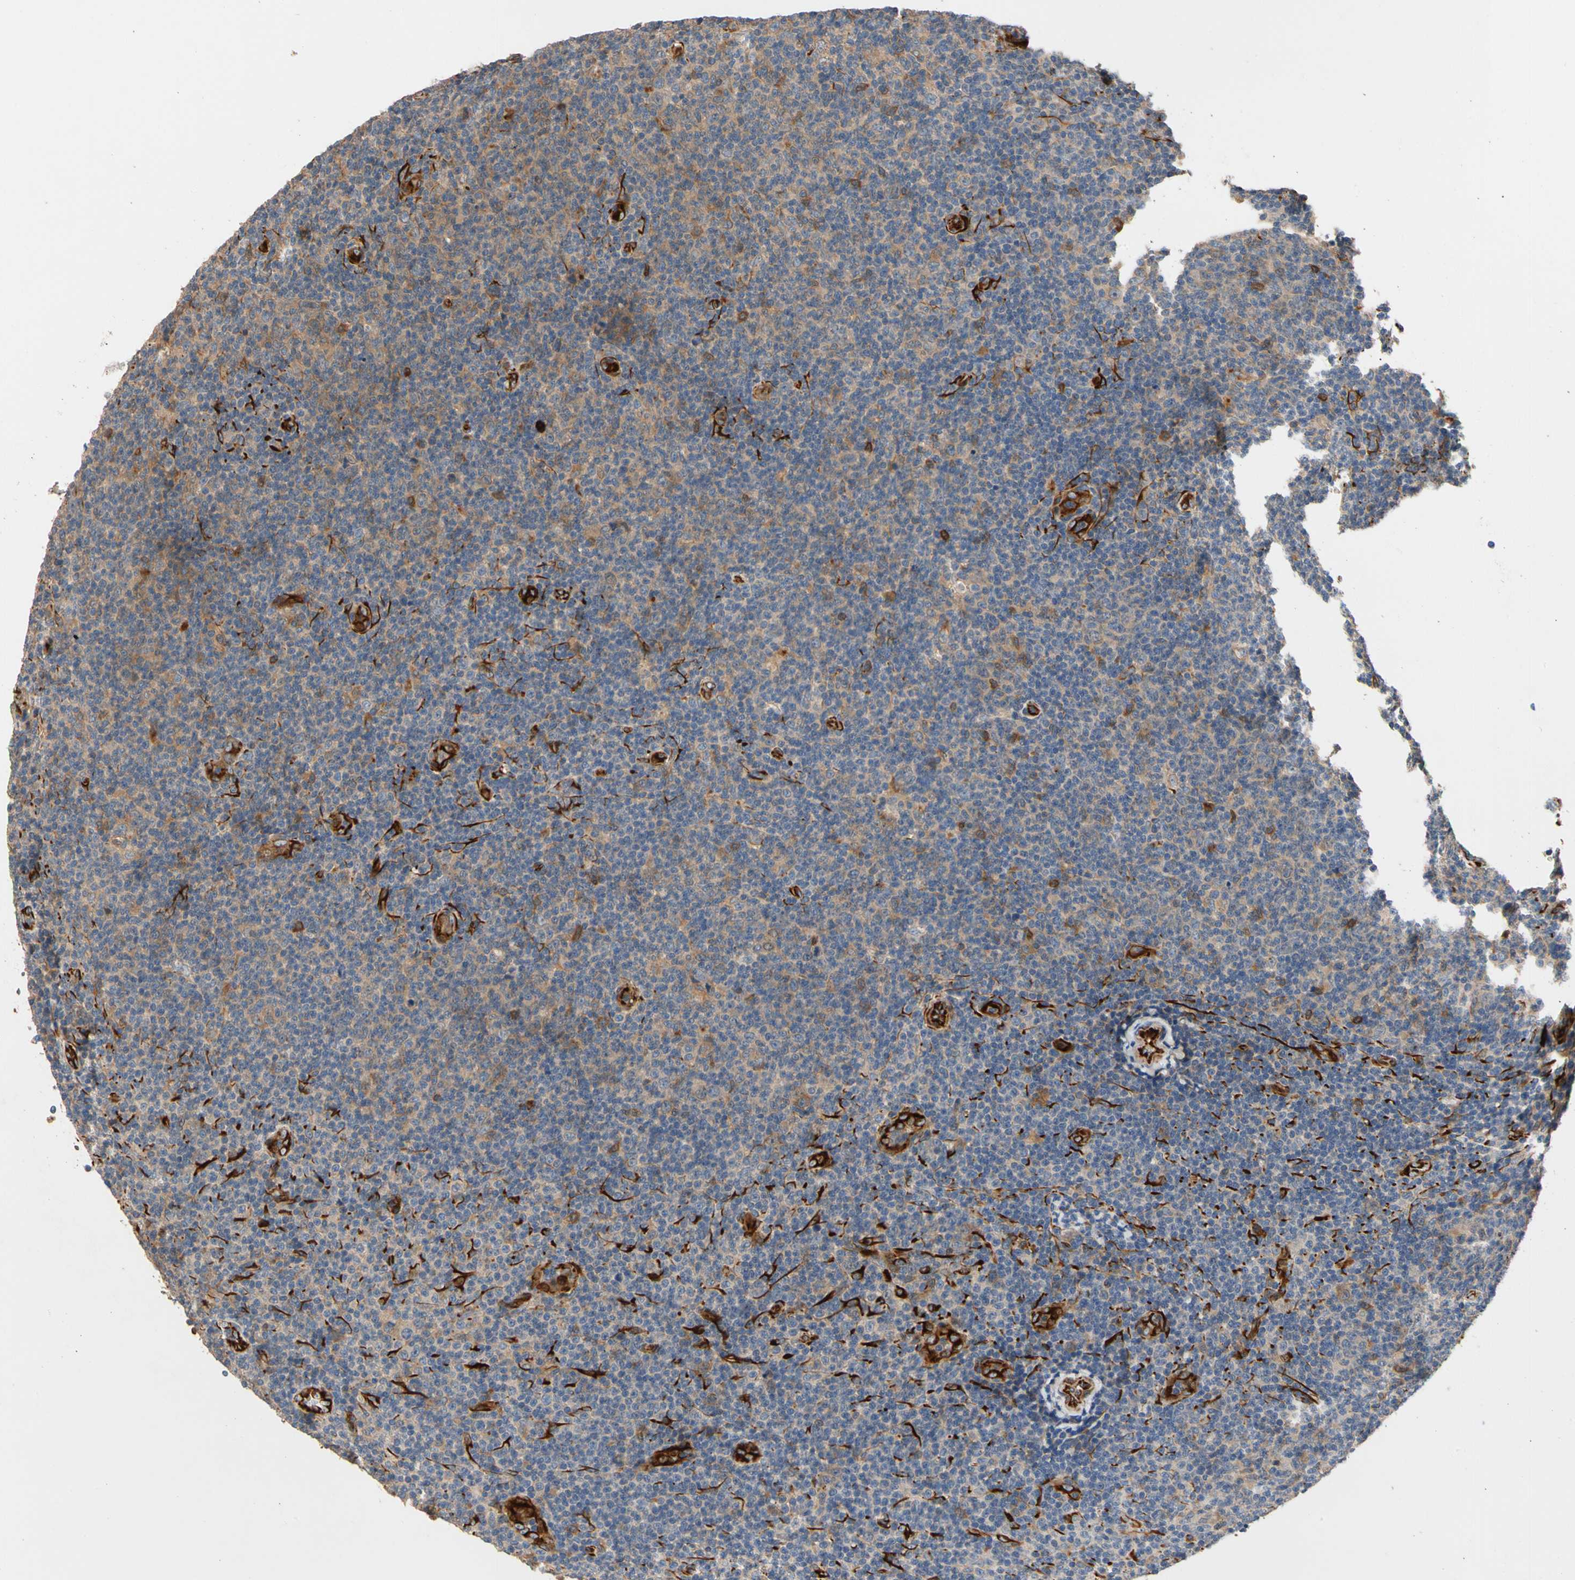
{"staining": {"intensity": "weak", "quantity": ">75%", "location": "cytoplasmic/membranous"}, "tissue": "lymphoma", "cell_type": "Tumor cells", "image_type": "cancer", "snomed": [{"axis": "morphology", "description": "Malignant lymphoma, non-Hodgkin's type, Low grade"}, {"axis": "topography", "description": "Lymph node"}], "caption": "IHC histopathology image of neoplastic tissue: human lymphoma stained using immunohistochemistry (IHC) exhibits low levels of weak protein expression localized specifically in the cytoplasmic/membranous of tumor cells, appearing as a cytoplasmic/membranous brown color.", "gene": "FGD6", "patient": {"sex": "male", "age": 83}}